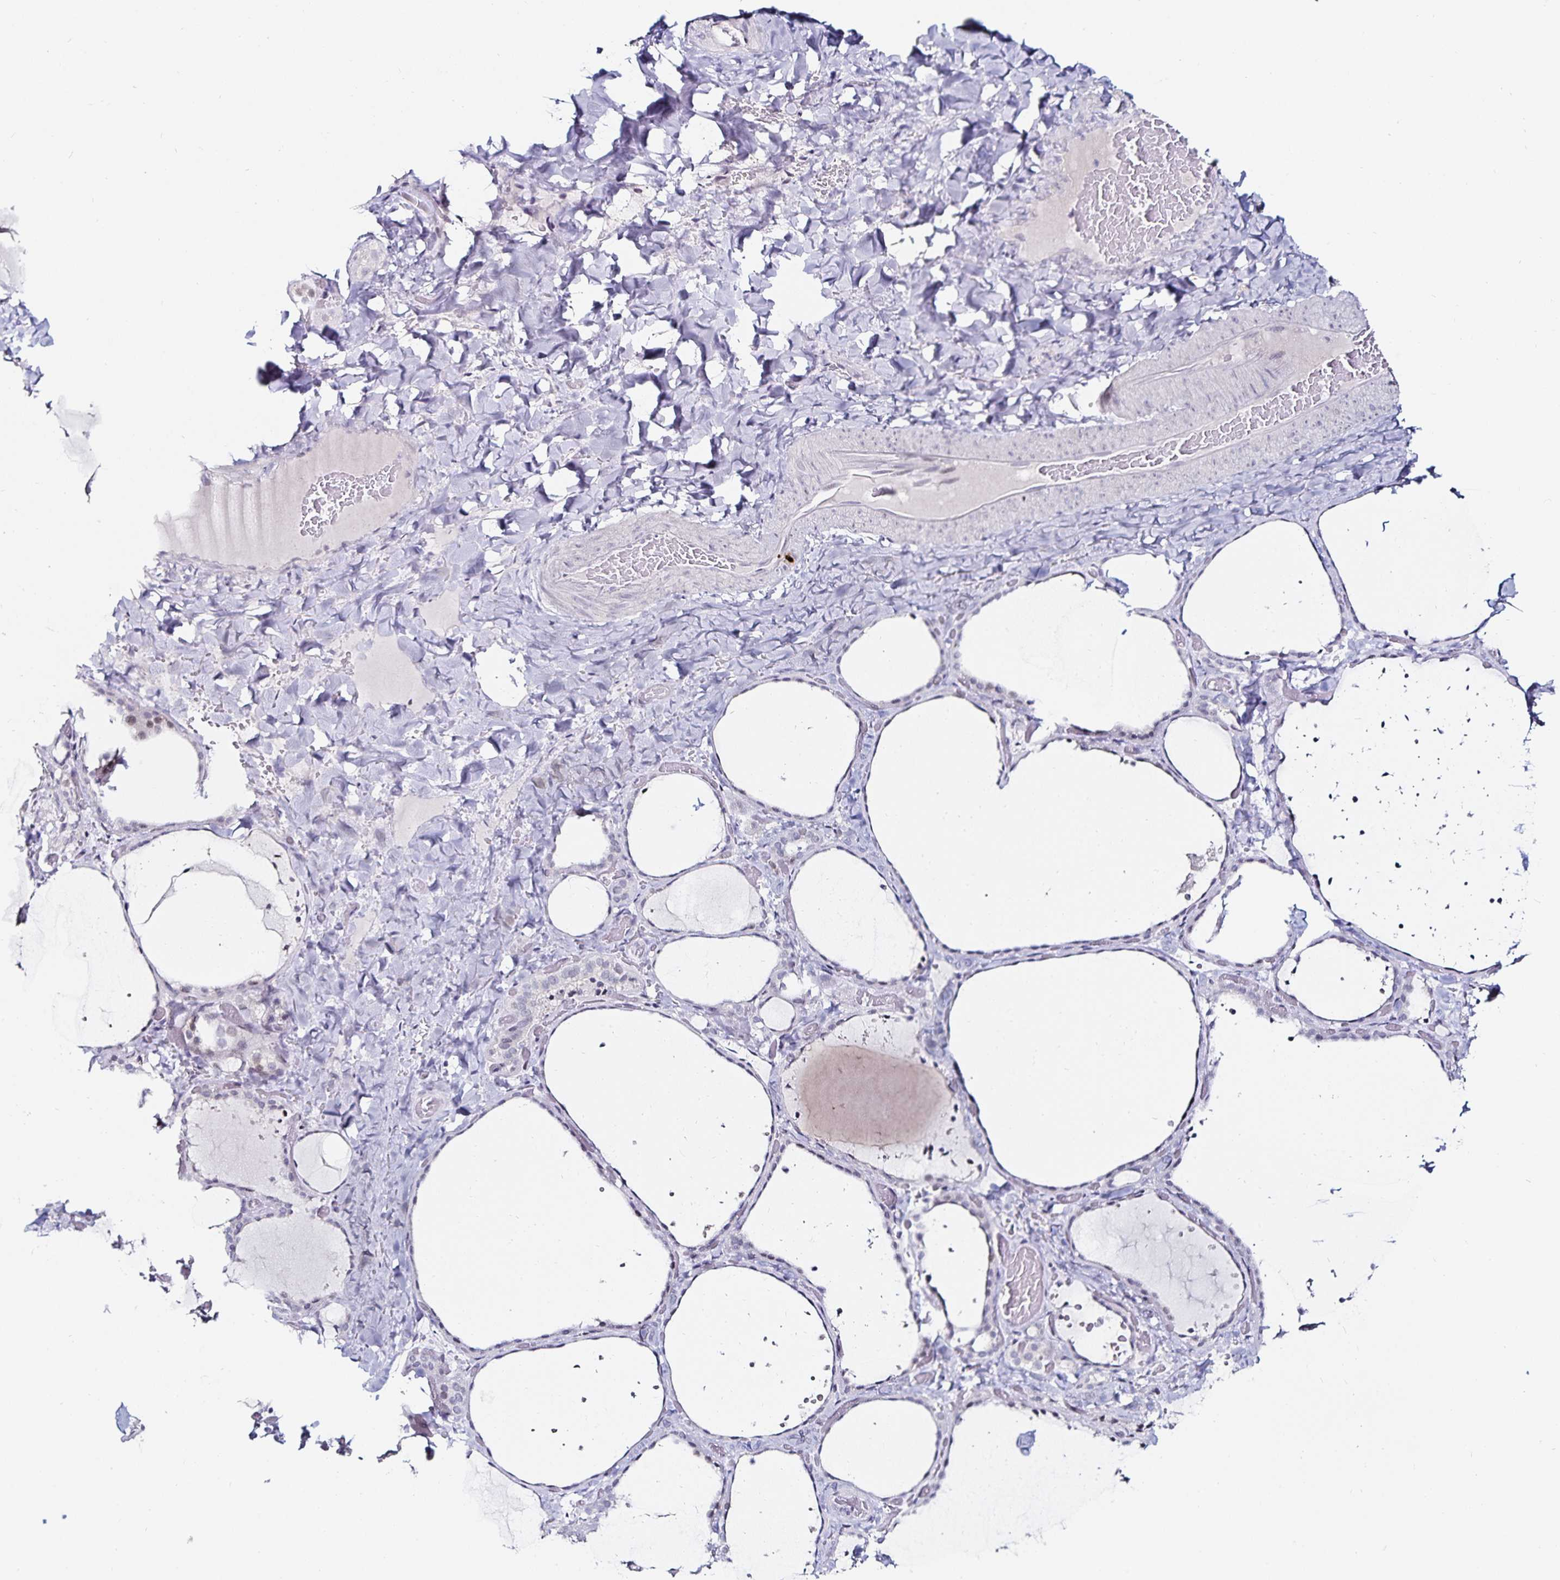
{"staining": {"intensity": "weak", "quantity": "<25%", "location": "nuclear"}, "tissue": "thyroid gland", "cell_type": "Glandular cells", "image_type": "normal", "snomed": [{"axis": "morphology", "description": "Normal tissue, NOS"}, {"axis": "topography", "description": "Thyroid gland"}], "caption": "High magnification brightfield microscopy of unremarkable thyroid gland stained with DAB (3,3'-diaminobenzidine) (brown) and counterstained with hematoxylin (blue): glandular cells show no significant staining. (DAB (3,3'-diaminobenzidine) immunohistochemistry with hematoxylin counter stain).", "gene": "ANLN", "patient": {"sex": "female", "age": 36}}